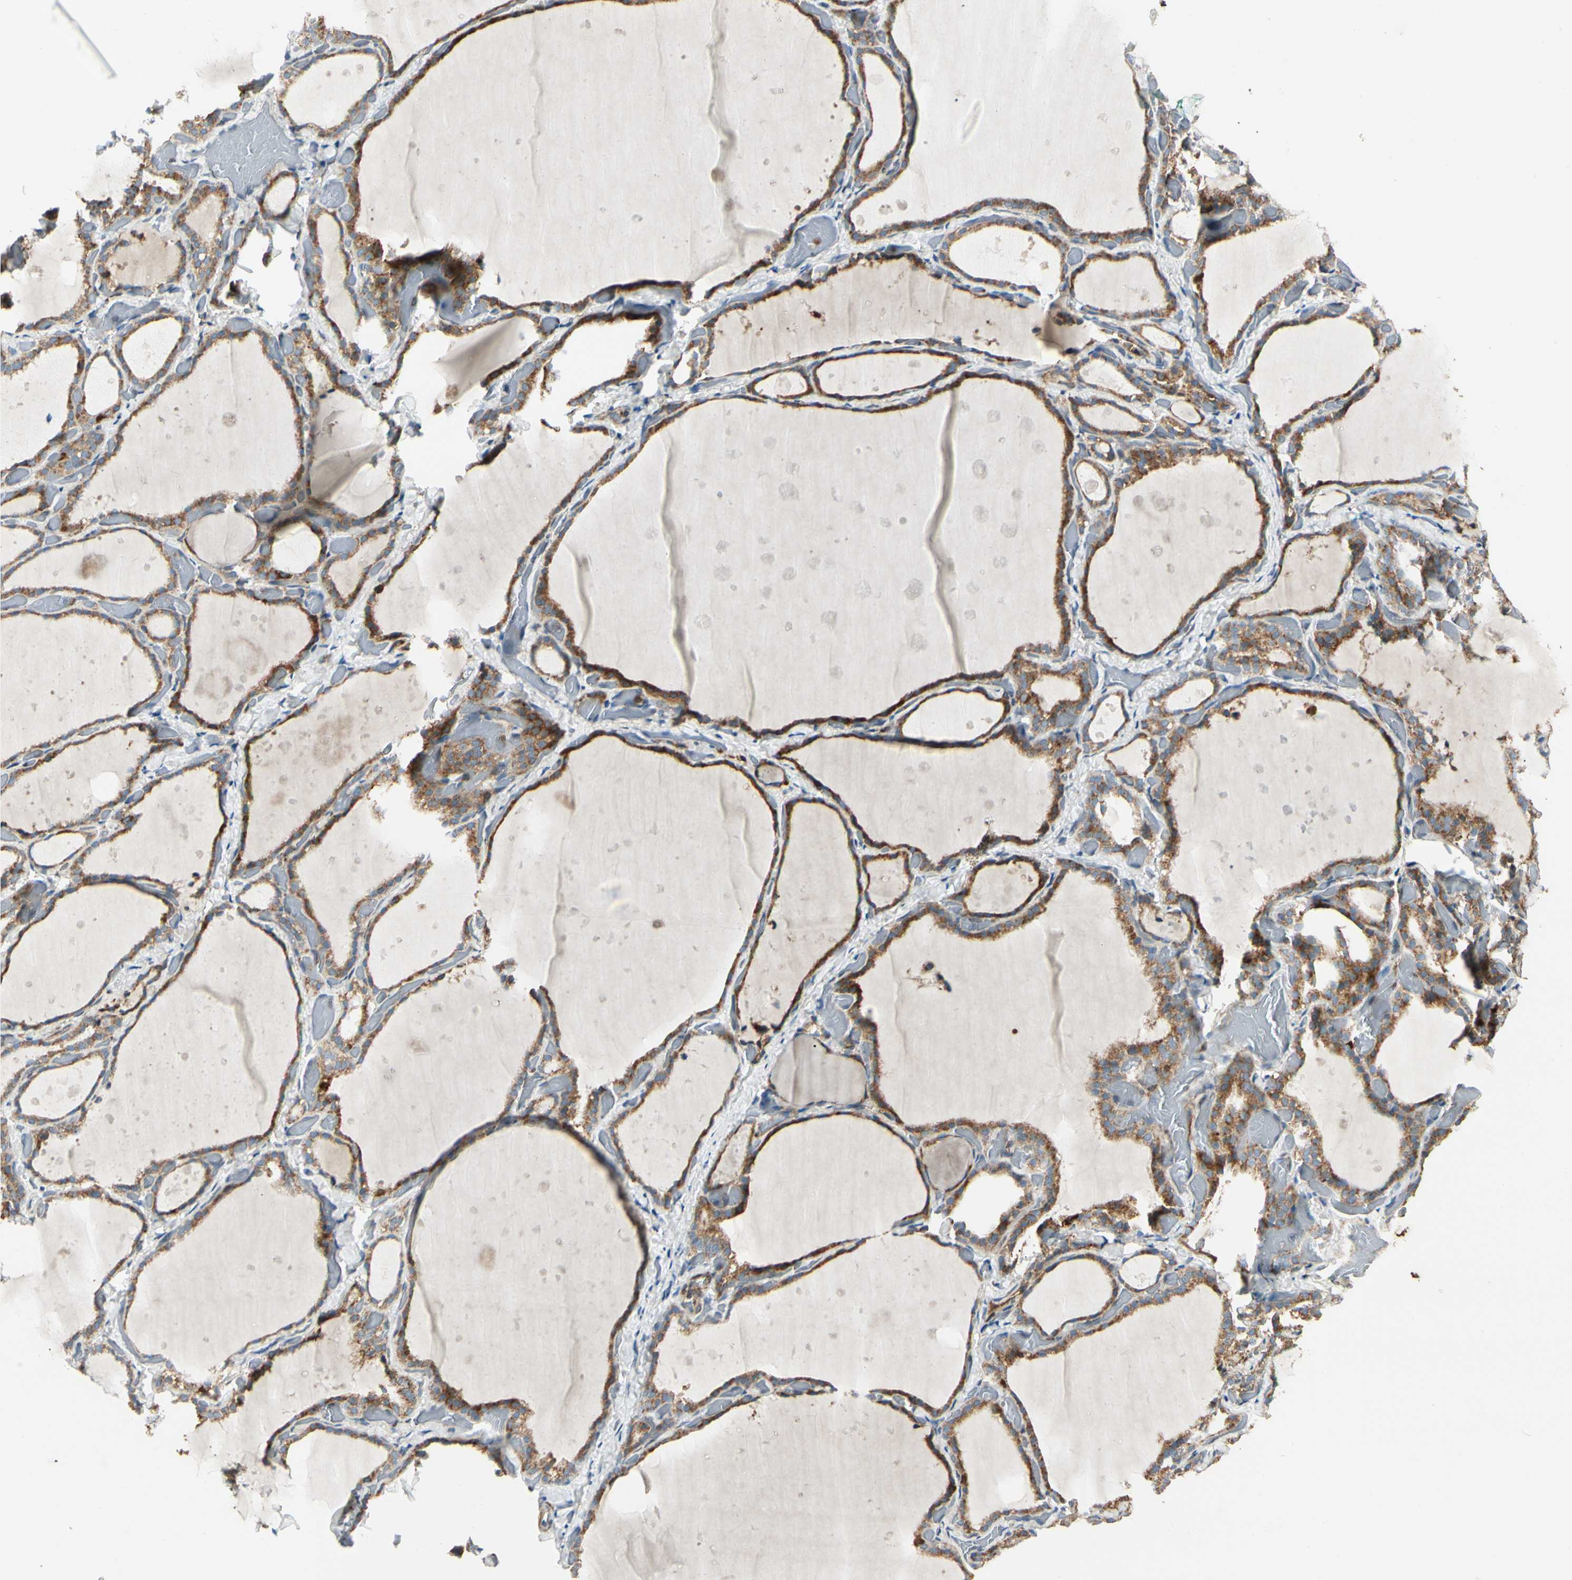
{"staining": {"intensity": "weak", "quantity": ">75%", "location": "cytoplasmic/membranous"}, "tissue": "thyroid gland", "cell_type": "Glandular cells", "image_type": "normal", "snomed": [{"axis": "morphology", "description": "Normal tissue, NOS"}, {"axis": "topography", "description": "Thyroid gland"}], "caption": "Thyroid gland stained with IHC reveals weak cytoplasmic/membranous staining in approximately >75% of glandular cells. The staining was performed using DAB (3,3'-diaminobenzidine), with brown indicating positive protein expression. Nuclei are stained blue with hematoxylin.", "gene": "MRPL9", "patient": {"sex": "female", "age": 44}}